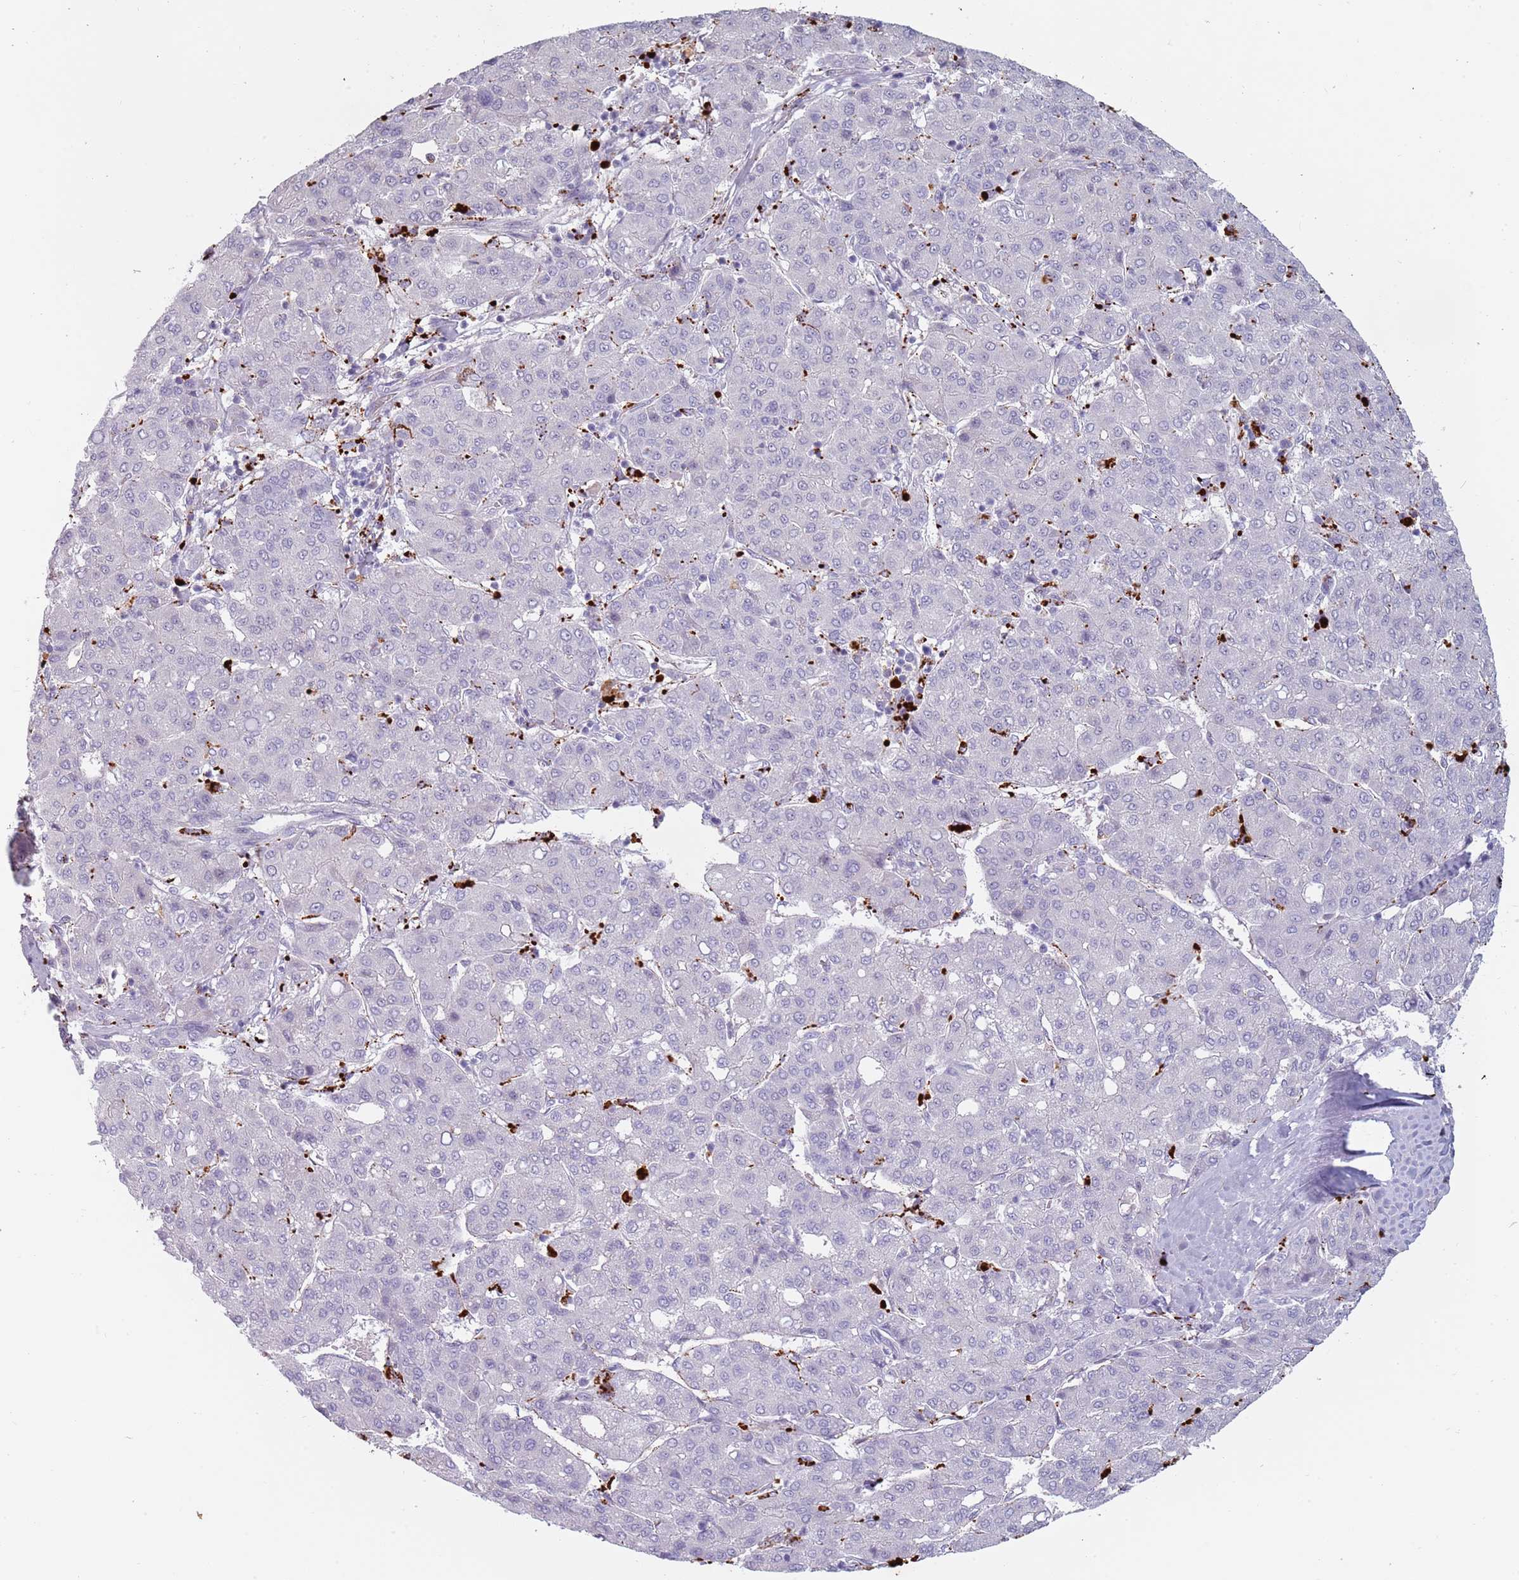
{"staining": {"intensity": "negative", "quantity": "none", "location": "none"}, "tissue": "liver cancer", "cell_type": "Tumor cells", "image_type": "cancer", "snomed": [{"axis": "morphology", "description": "Carcinoma, Hepatocellular, NOS"}, {"axis": "topography", "description": "Liver"}], "caption": "High magnification brightfield microscopy of hepatocellular carcinoma (liver) stained with DAB (brown) and counterstained with hematoxylin (blue): tumor cells show no significant positivity.", "gene": "NWD2", "patient": {"sex": "male", "age": 65}}